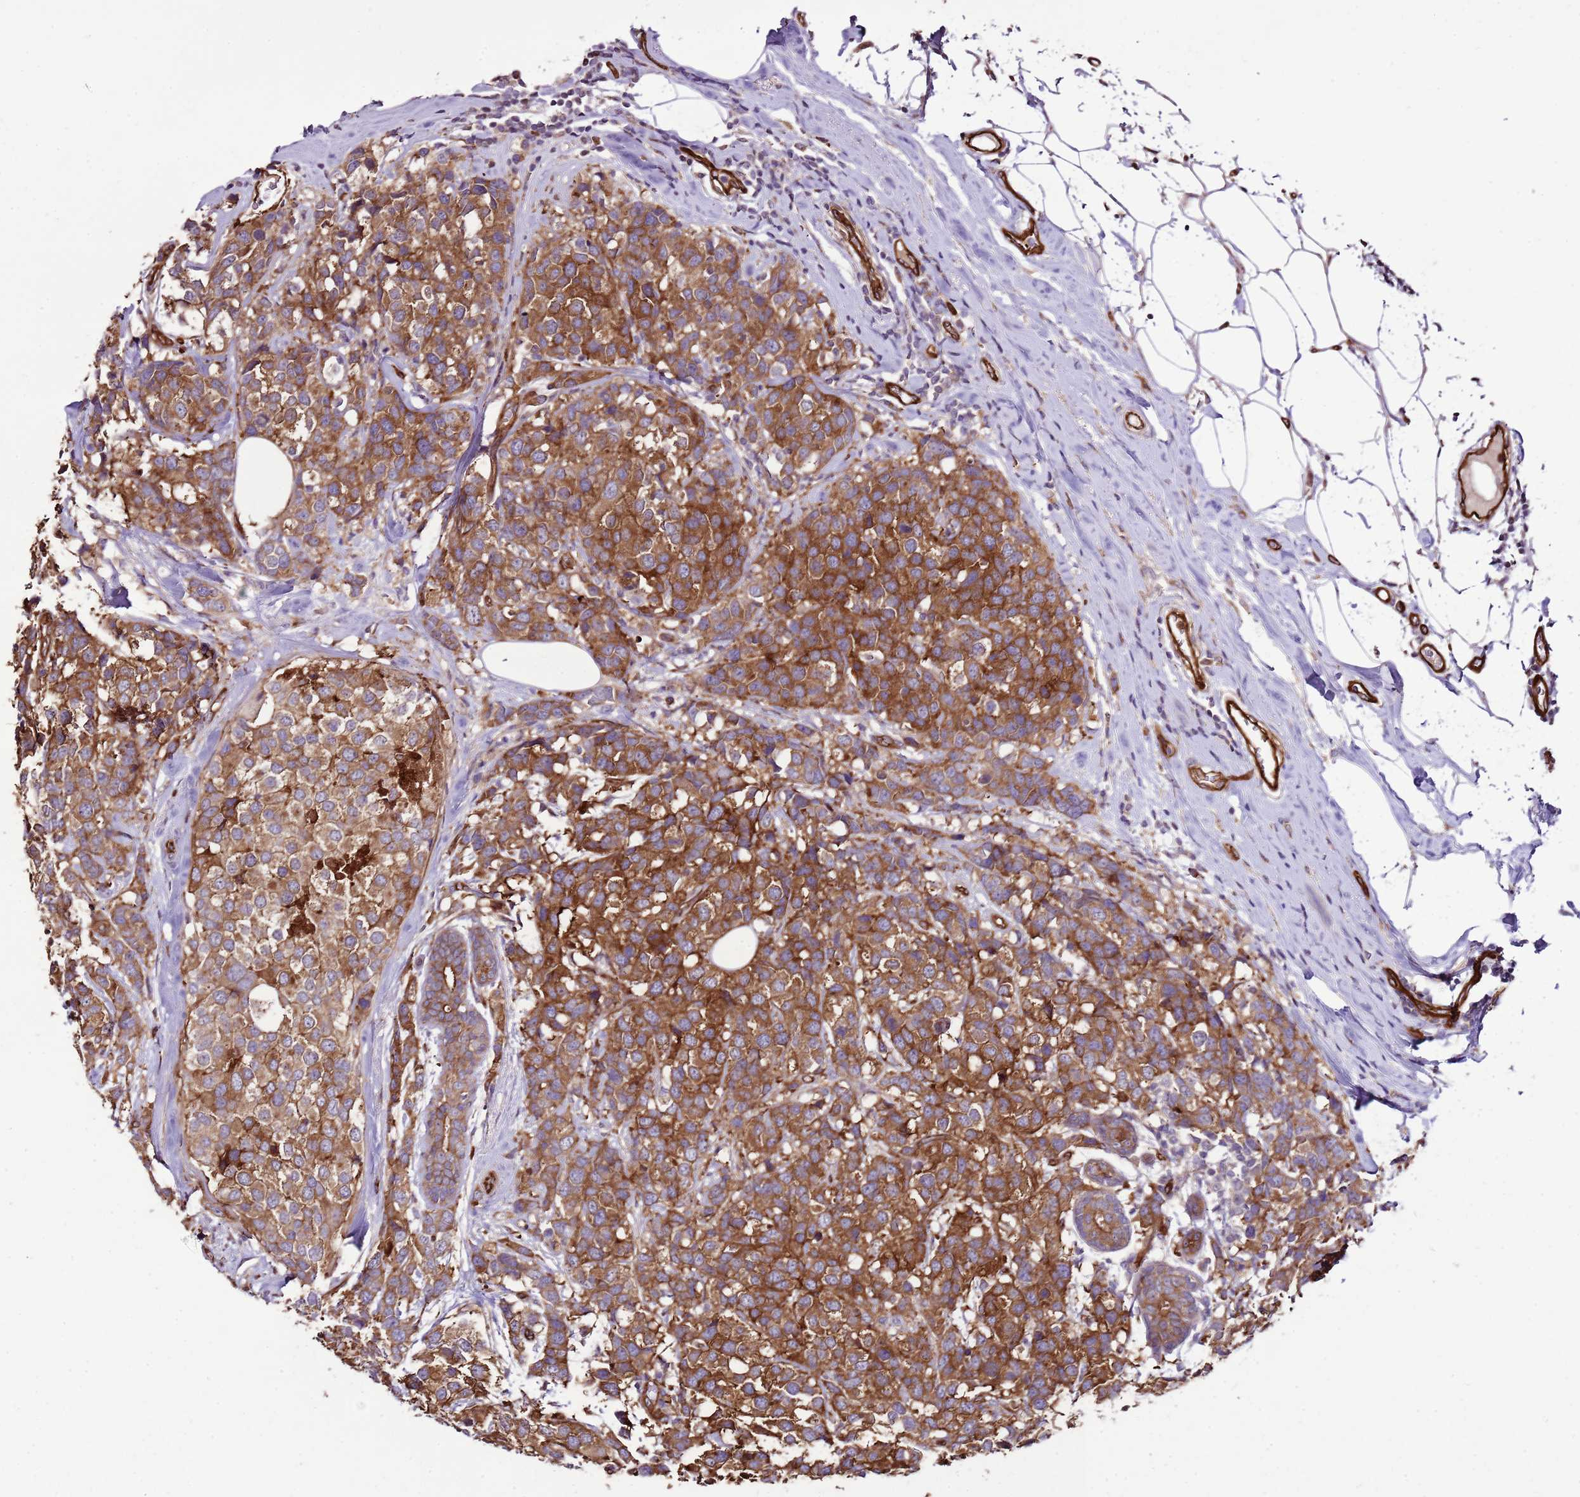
{"staining": {"intensity": "strong", "quantity": ">75%", "location": "cytoplasmic/membranous"}, "tissue": "breast cancer", "cell_type": "Tumor cells", "image_type": "cancer", "snomed": [{"axis": "morphology", "description": "Lobular carcinoma"}, {"axis": "topography", "description": "Breast"}], "caption": "DAB (3,3'-diaminobenzidine) immunohistochemical staining of human breast cancer (lobular carcinoma) displays strong cytoplasmic/membranous protein staining in about >75% of tumor cells.", "gene": "ZNF827", "patient": {"sex": "female", "age": 59}}